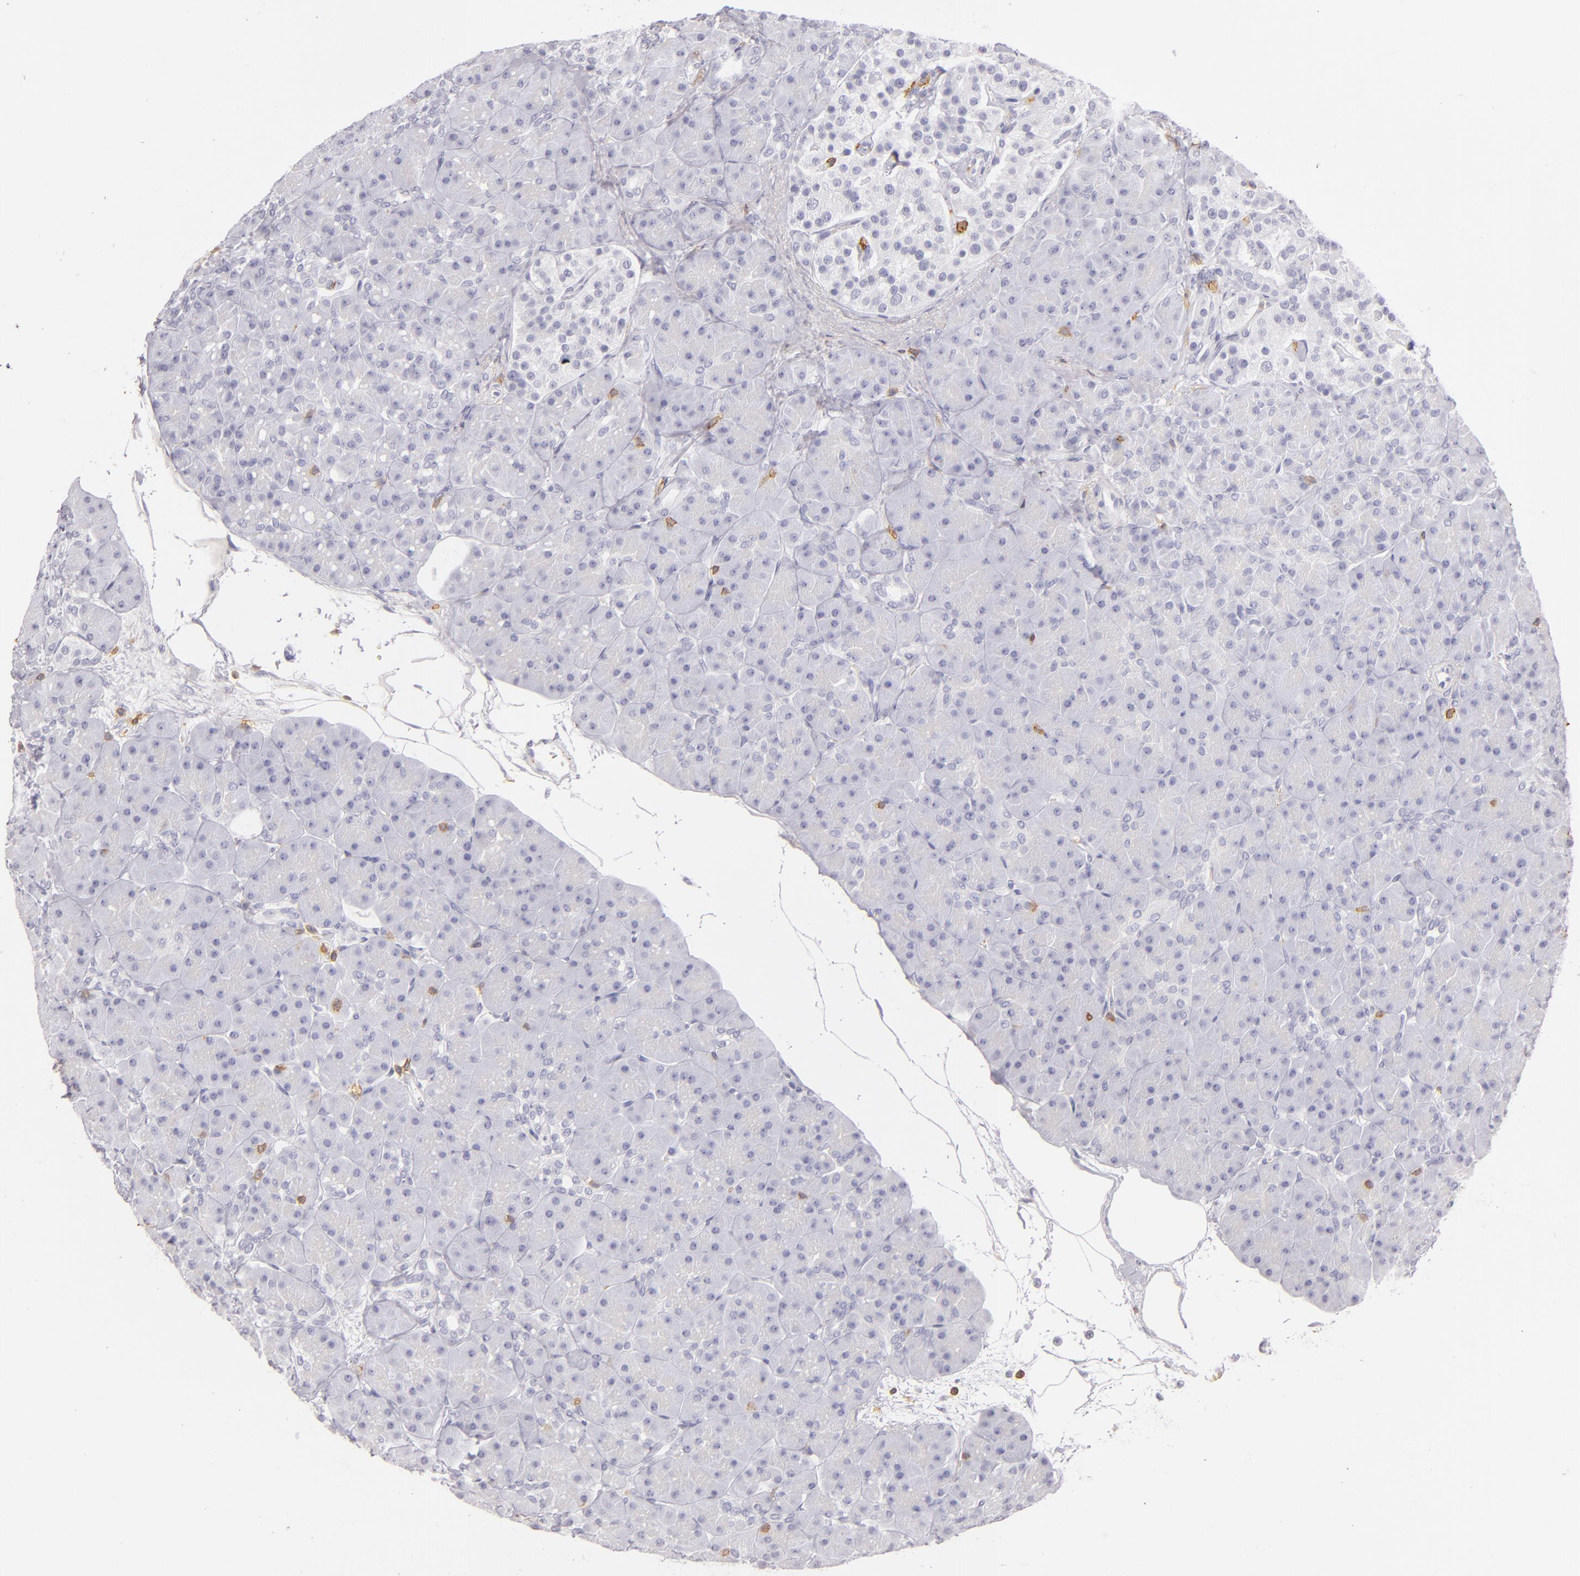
{"staining": {"intensity": "negative", "quantity": "none", "location": "none"}, "tissue": "pancreas", "cell_type": "Exocrine glandular cells", "image_type": "normal", "snomed": [{"axis": "morphology", "description": "Normal tissue, NOS"}, {"axis": "topography", "description": "Pancreas"}], "caption": "Immunohistochemistry of unremarkable pancreas exhibits no staining in exocrine glandular cells. The staining was performed using DAB (3,3'-diaminobenzidine) to visualize the protein expression in brown, while the nuclei were stained in blue with hematoxylin (Magnification: 20x).", "gene": "LAT", "patient": {"sex": "male", "age": 66}}